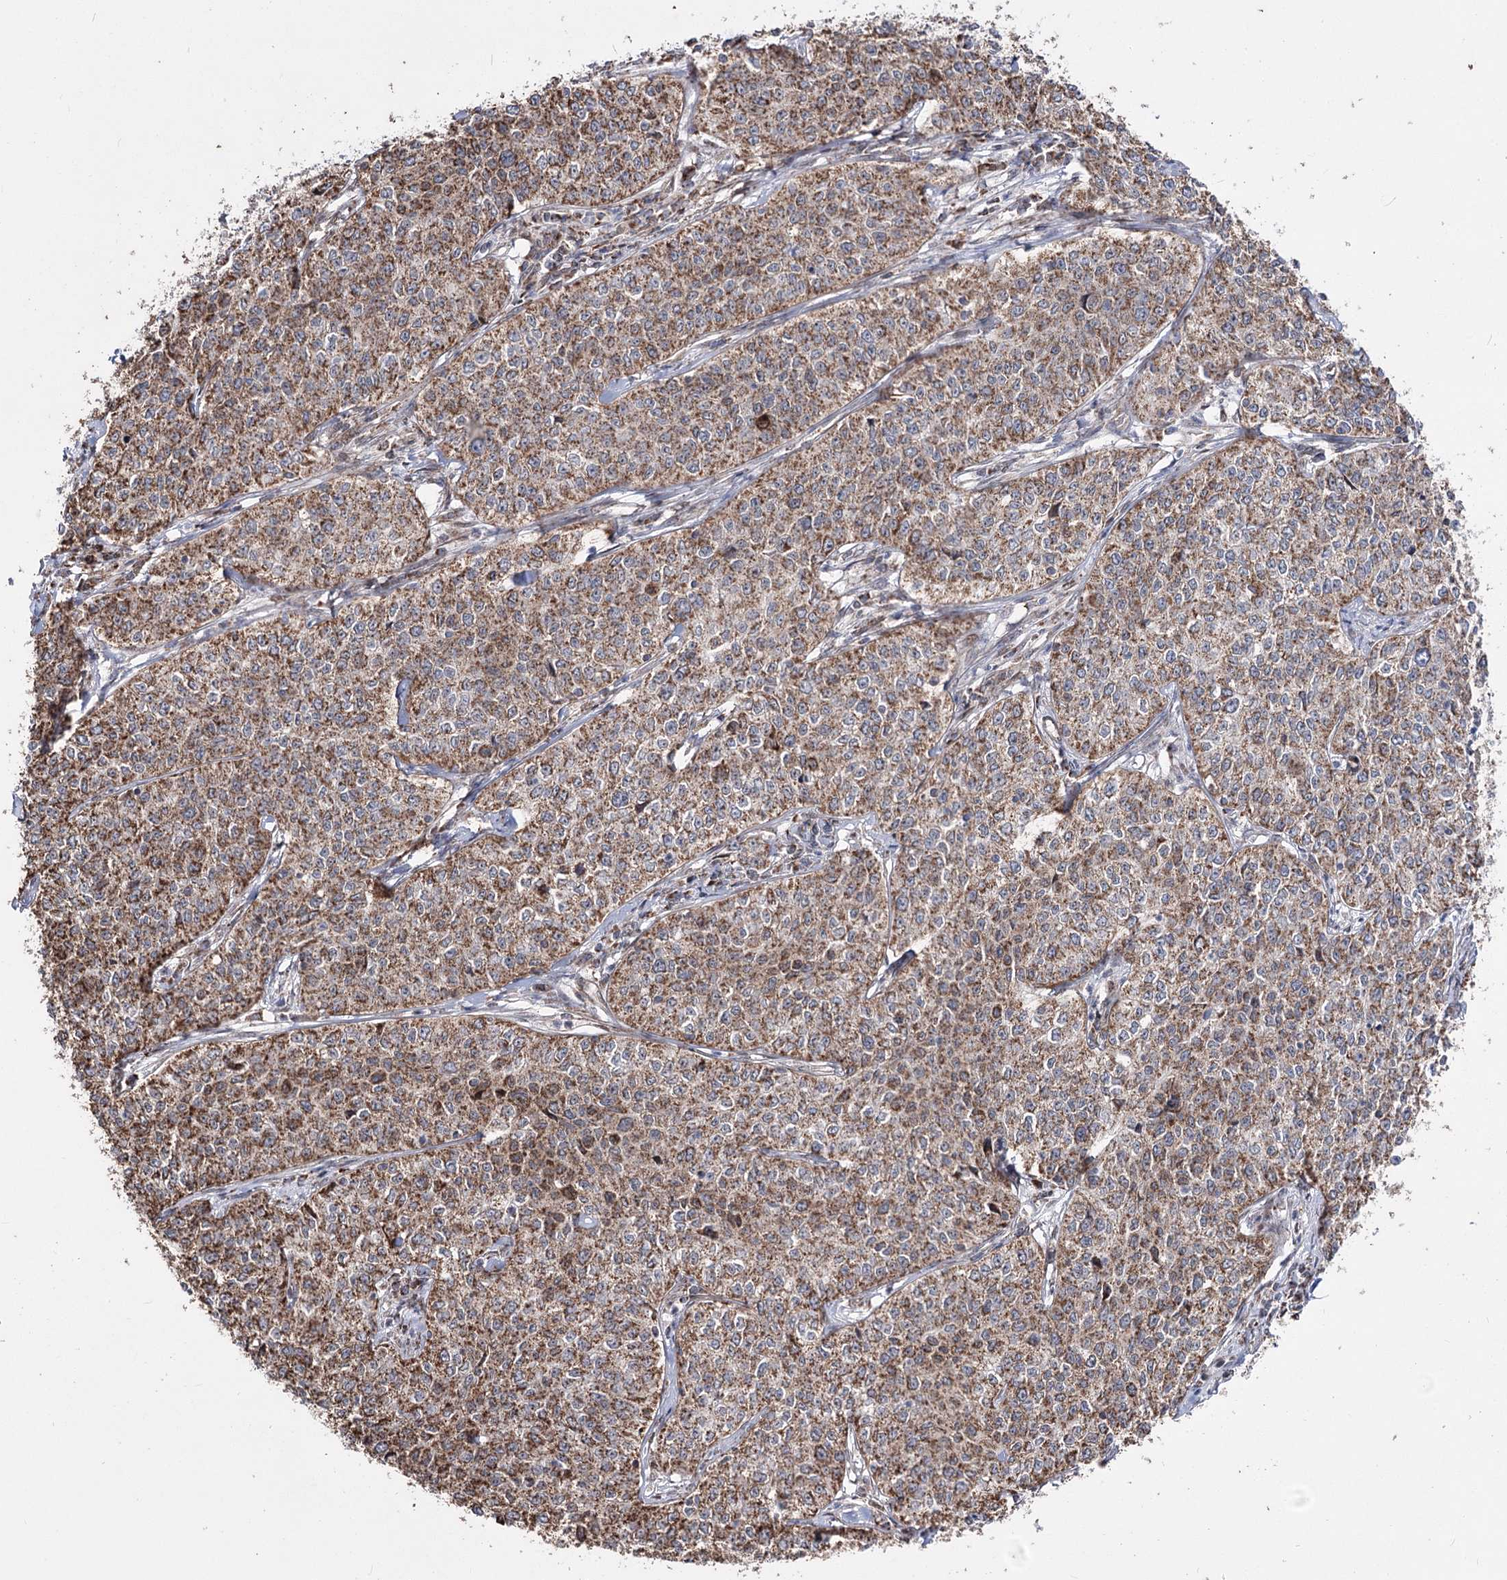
{"staining": {"intensity": "moderate", "quantity": ">75%", "location": "cytoplasmic/membranous"}, "tissue": "cervical cancer", "cell_type": "Tumor cells", "image_type": "cancer", "snomed": [{"axis": "morphology", "description": "Squamous cell carcinoma, NOS"}, {"axis": "topography", "description": "Cervix"}], "caption": "An IHC histopathology image of neoplastic tissue is shown. Protein staining in brown highlights moderate cytoplasmic/membranous positivity in cervical cancer within tumor cells.", "gene": "CREB3L4", "patient": {"sex": "female", "age": 35}}